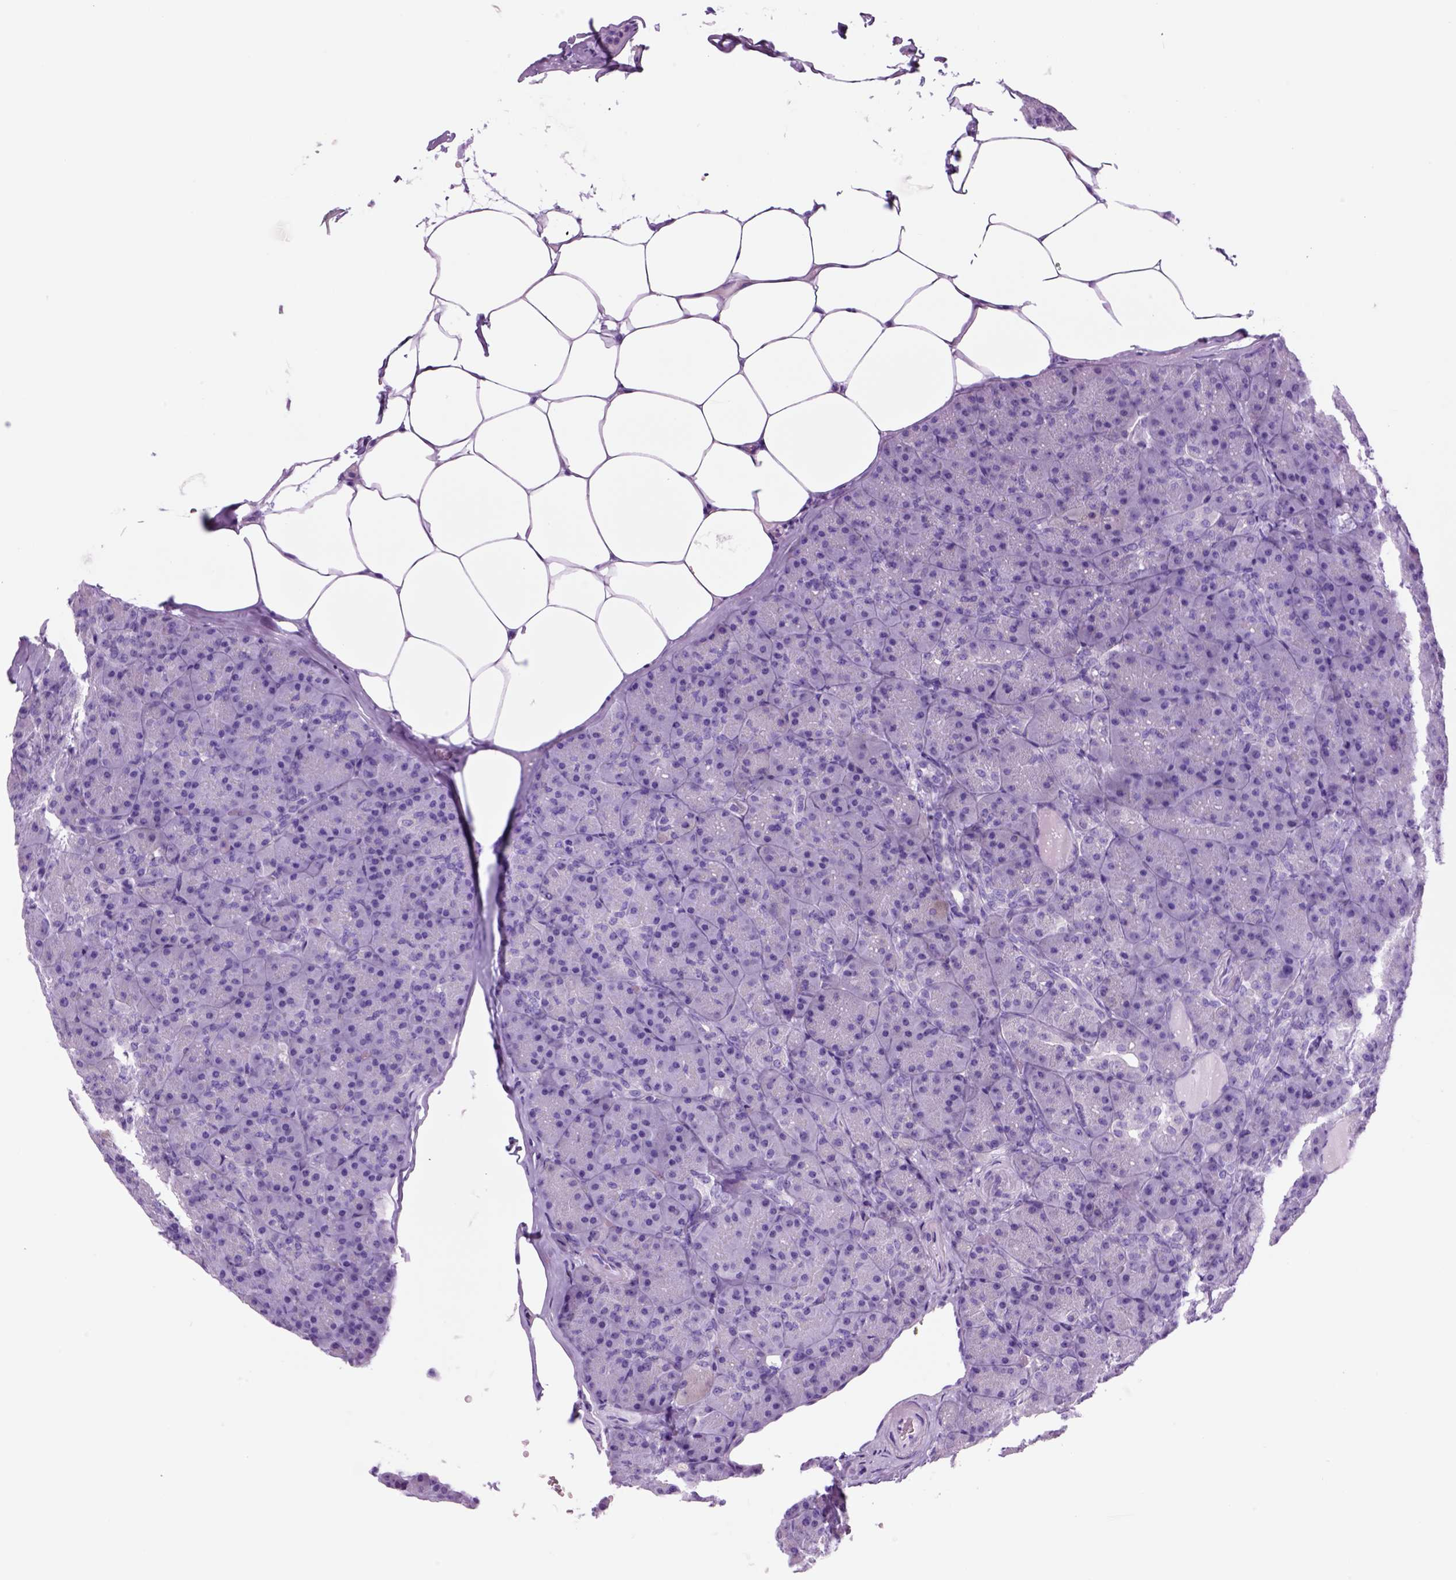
{"staining": {"intensity": "negative", "quantity": "none", "location": "none"}, "tissue": "pancreas", "cell_type": "Exocrine glandular cells", "image_type": "normal", "snomed": [{"axis": "morphology", "description": "Normal tissue, NOS"}, {"axis": "topography", "description": "Pancreas"}], "caption": "Protein analysis of unremarkable pancreas exhibits no significant positivity in exocrine glandular cells.", "gene": "HHIPL2", "patient": {"sex": "male", "age": 57}}